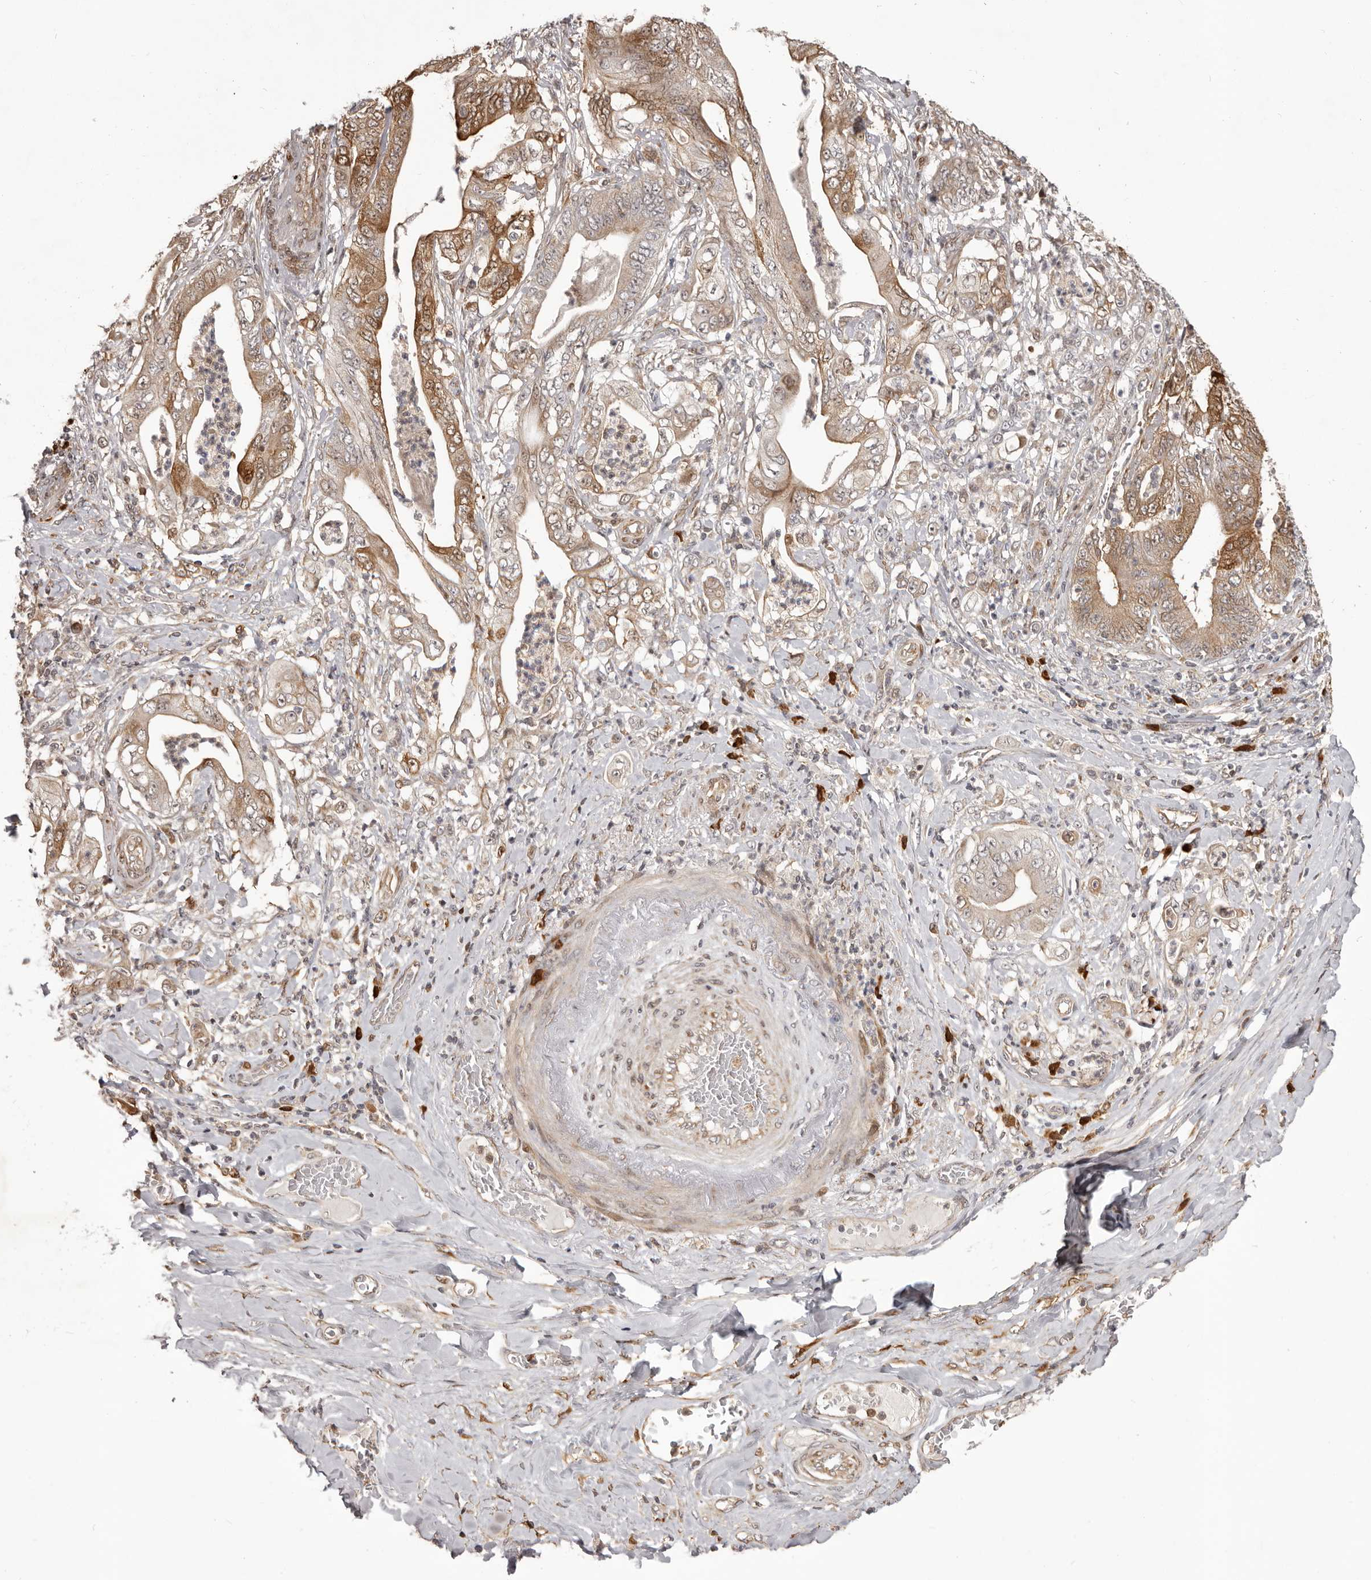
{"staining": {"intensity": "moderate", "quantity": ">75%", "location": "cytoplasmic/membranous"}, "tissue": "stomach cancer", "cell_type": "Tumor cells", "image_type": "cancer", "snomed": [{"axis": "morphology", "description": "Adenocarcinoma, NOS"}, {"axis": "topography", "description": "Stomach"}], "caption": "Moderate cytoplasmic/membranous protein positivity is identified in about >75% of tumor cells in adenocarcinoma (stomach).", "gene": "GFOD1", "patient": {"sex": "female", "age": 73}}